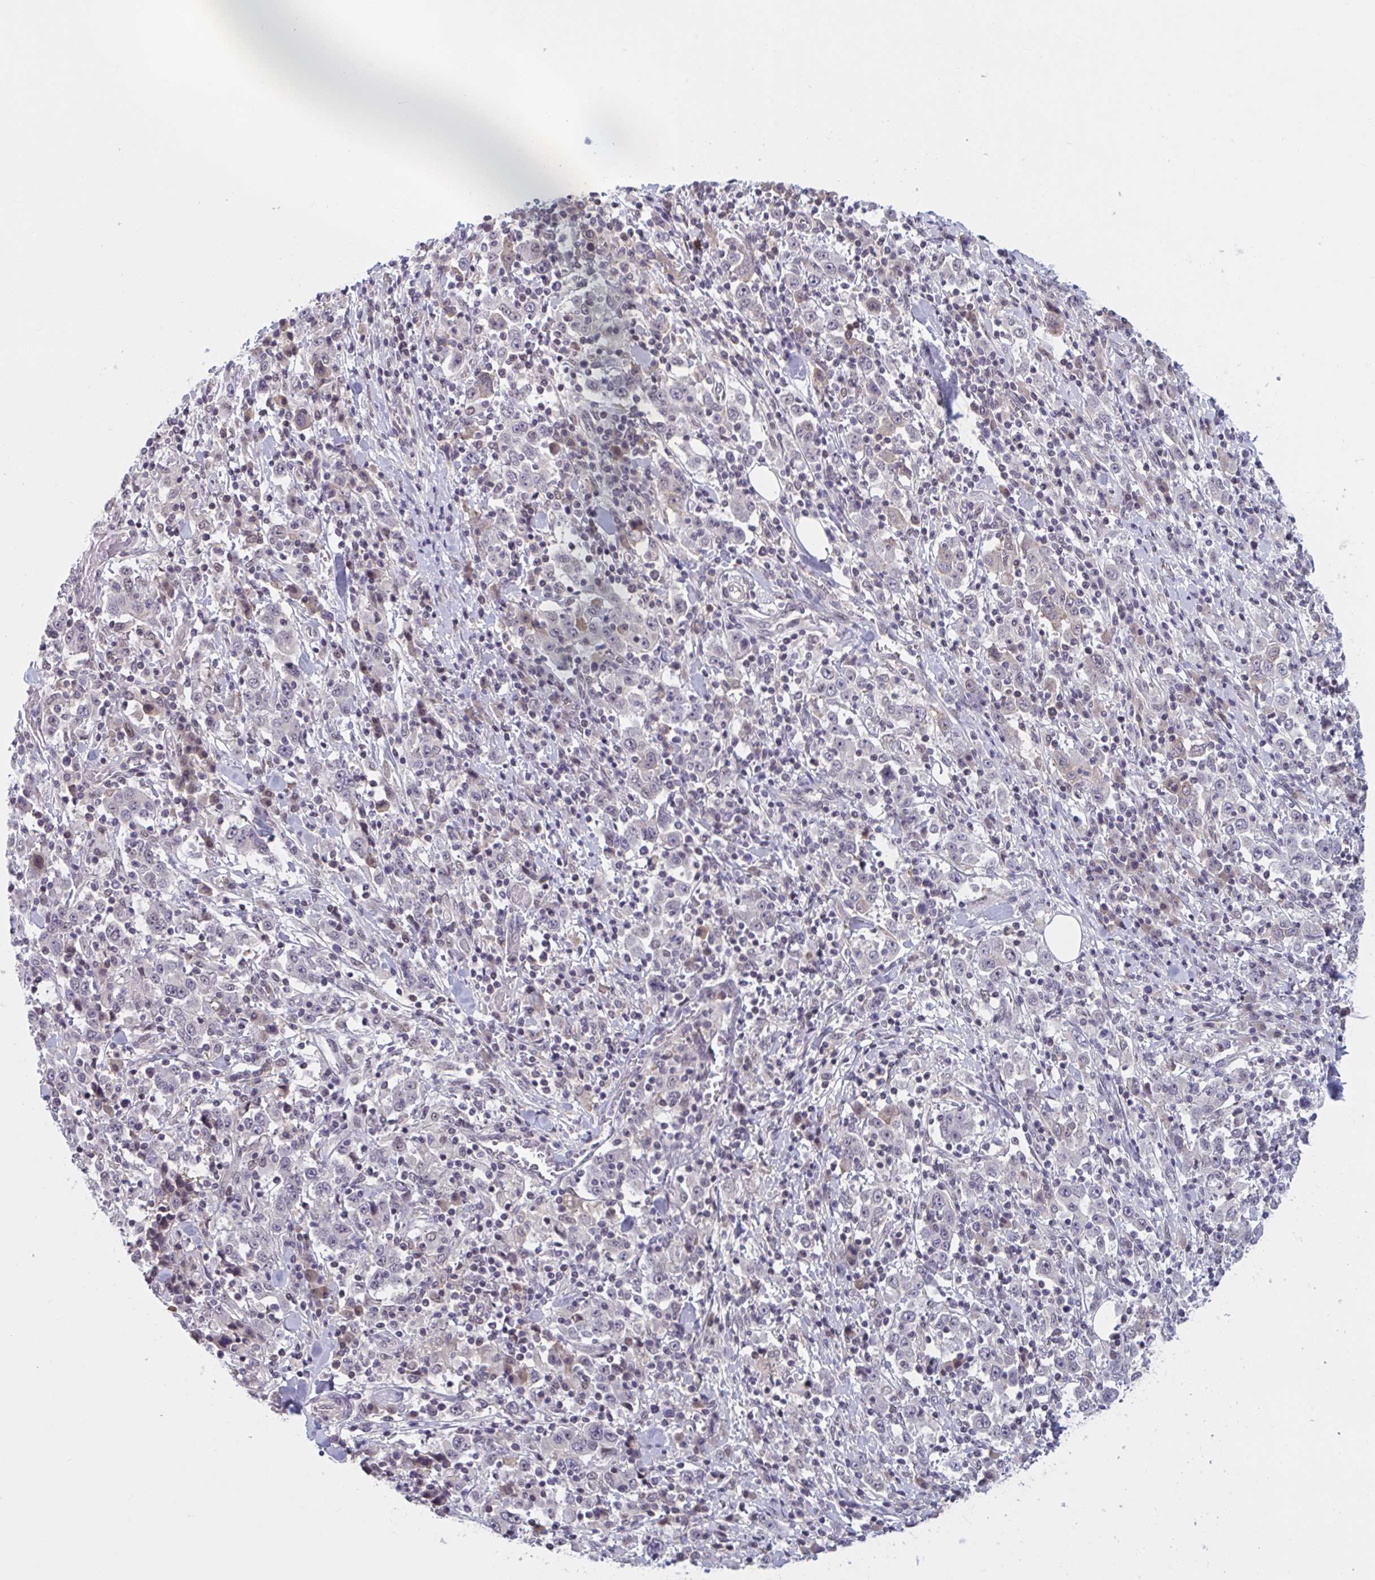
{"staining": {"intensity": "weak", "quantity": "<25%", "location": "cytoplasmic/membranous"}, "tissue": "stomach cancer", "cell_type": "Tumor cells", "image_type": "cancer", "snomed": [{"axis": "morphology", "description": "Normal tissue, NOS"}, {"axis": "morphology", "description": "Adenocarcinoma, NOS"}, {"axis": "topography", "description": "Stomach, upper"}, {"axis": "topography", "description": "Stomach"}], "caption": "Immunohistochemistry (IHC) of human stomach adenocarcinoma exhibits no staining in tumor cells.", "gene": "TTC7B", "patient": {"sex": "male", "age": 59}}